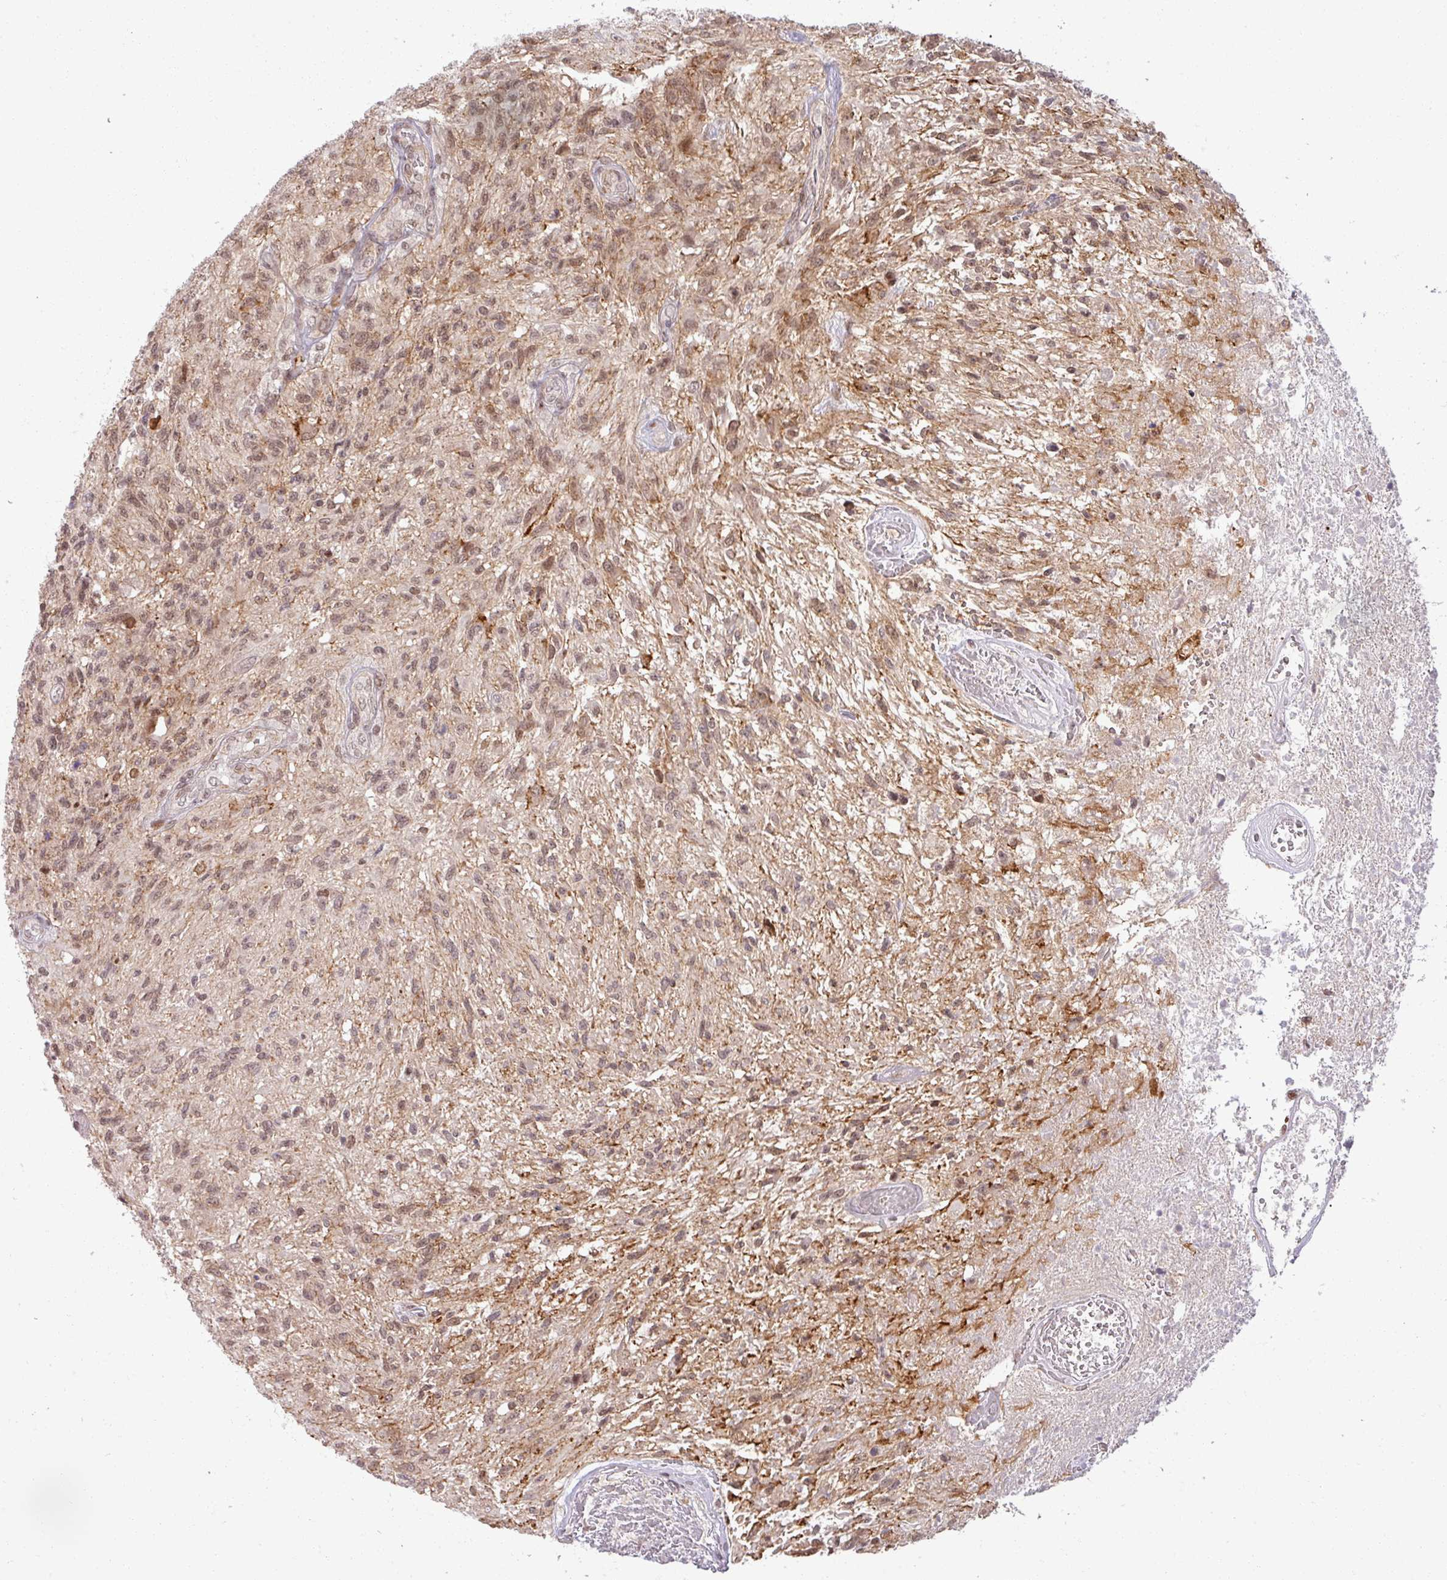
{"staining": {"intensity": "weak", "quantity": ">75%", "location": "cytoplasmic/membranous,nuclear"}, "tissue": "glioma", "cell_type": "Tumor cells", "image_type": "cancer", "snomed": [{"axis": "morphology", "description": "Glioma, malignant, High grade"}, {"axis": "topography", "description": "Brain"}], "caption": "IHC of human glioma shows low levels of weak cytoplasmic/membranous and nuclear staining in approximately >75% of tumor cells. (brown staining indicates protein expression, while blue staining denotes nuclei).", "gene": "PTPN20", "patient": {"sex": "male", "age": 56}}